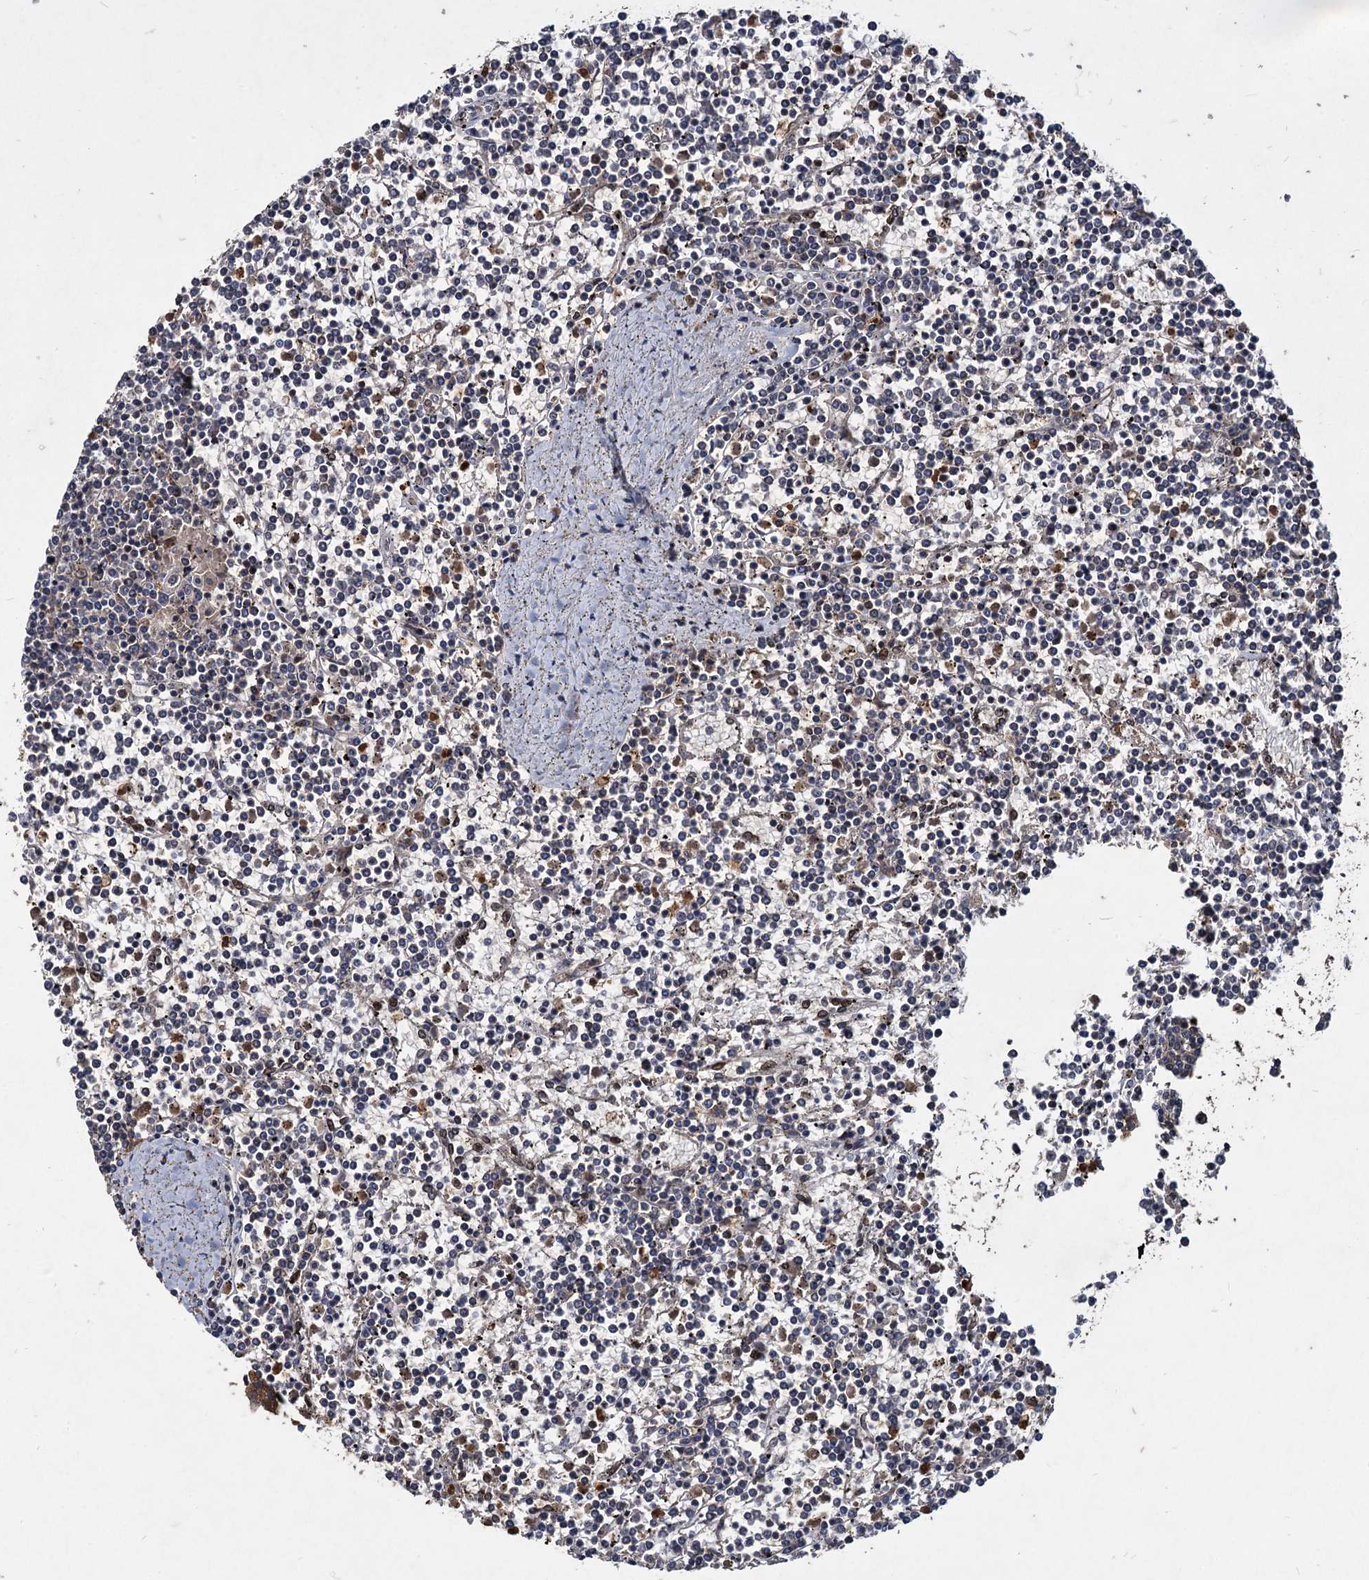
{"staining": {"intensity": "negative", "quantity": "none", "location": "none"}, "tissue": "lymphoma", "cell_type": "Tumor cells", "image_type": "cancer", "snomed": [{"axis": "morphology", "description": "Malignant lymphoma, non-Hodgkin's type, Low grade"}, {"axis": "topography", "description": "Spleen"}], "caption": "Lymphoma stained for a protein using immunohistochemistry (IHC) exhibits no positivity tumor cells.", "gene": "DCP1B", "patient": {"sex": "female", "age": 19}}